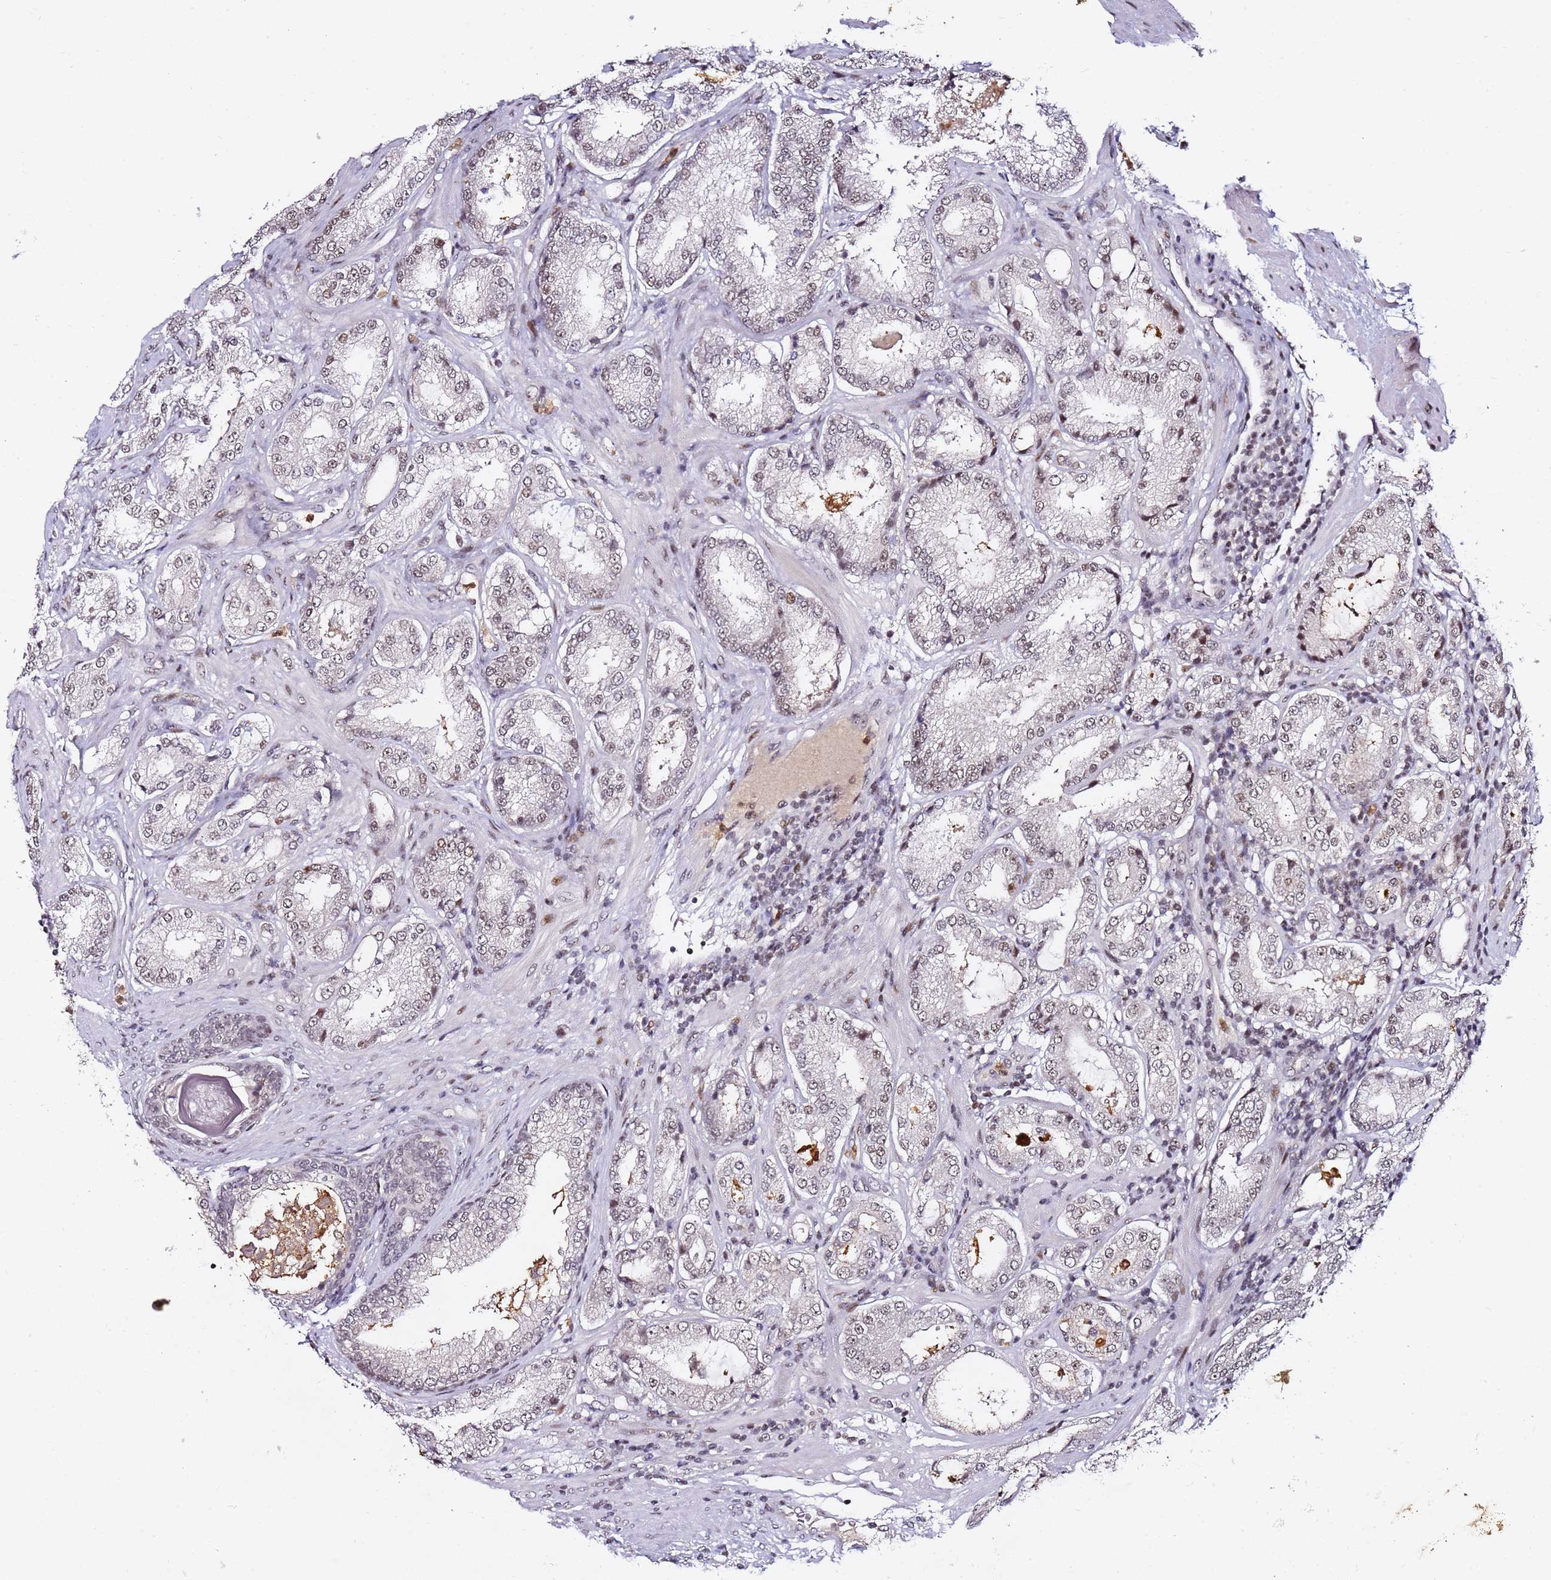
{"staining": {"intensity": "moderate", "quantity": ">75%", "location": "nuclear"}, "tissue": "prostate cancer", "cell_type": "Tumor cells", "image_type": "cancer", "snomed": [{"axis": "morphology", "description": "Adenocarcinoma, Low grade"}, {"axis": "topography", "description": "Prostate"}], "caption": "Brown immunohistochemical staining in prostate adenocarcinoma (low-grade) reveals moderate nuclear positivity in approximately >75% of tumor cells.", "gene": "FCF1", "patient": {"sex": "male", "age": 59}}